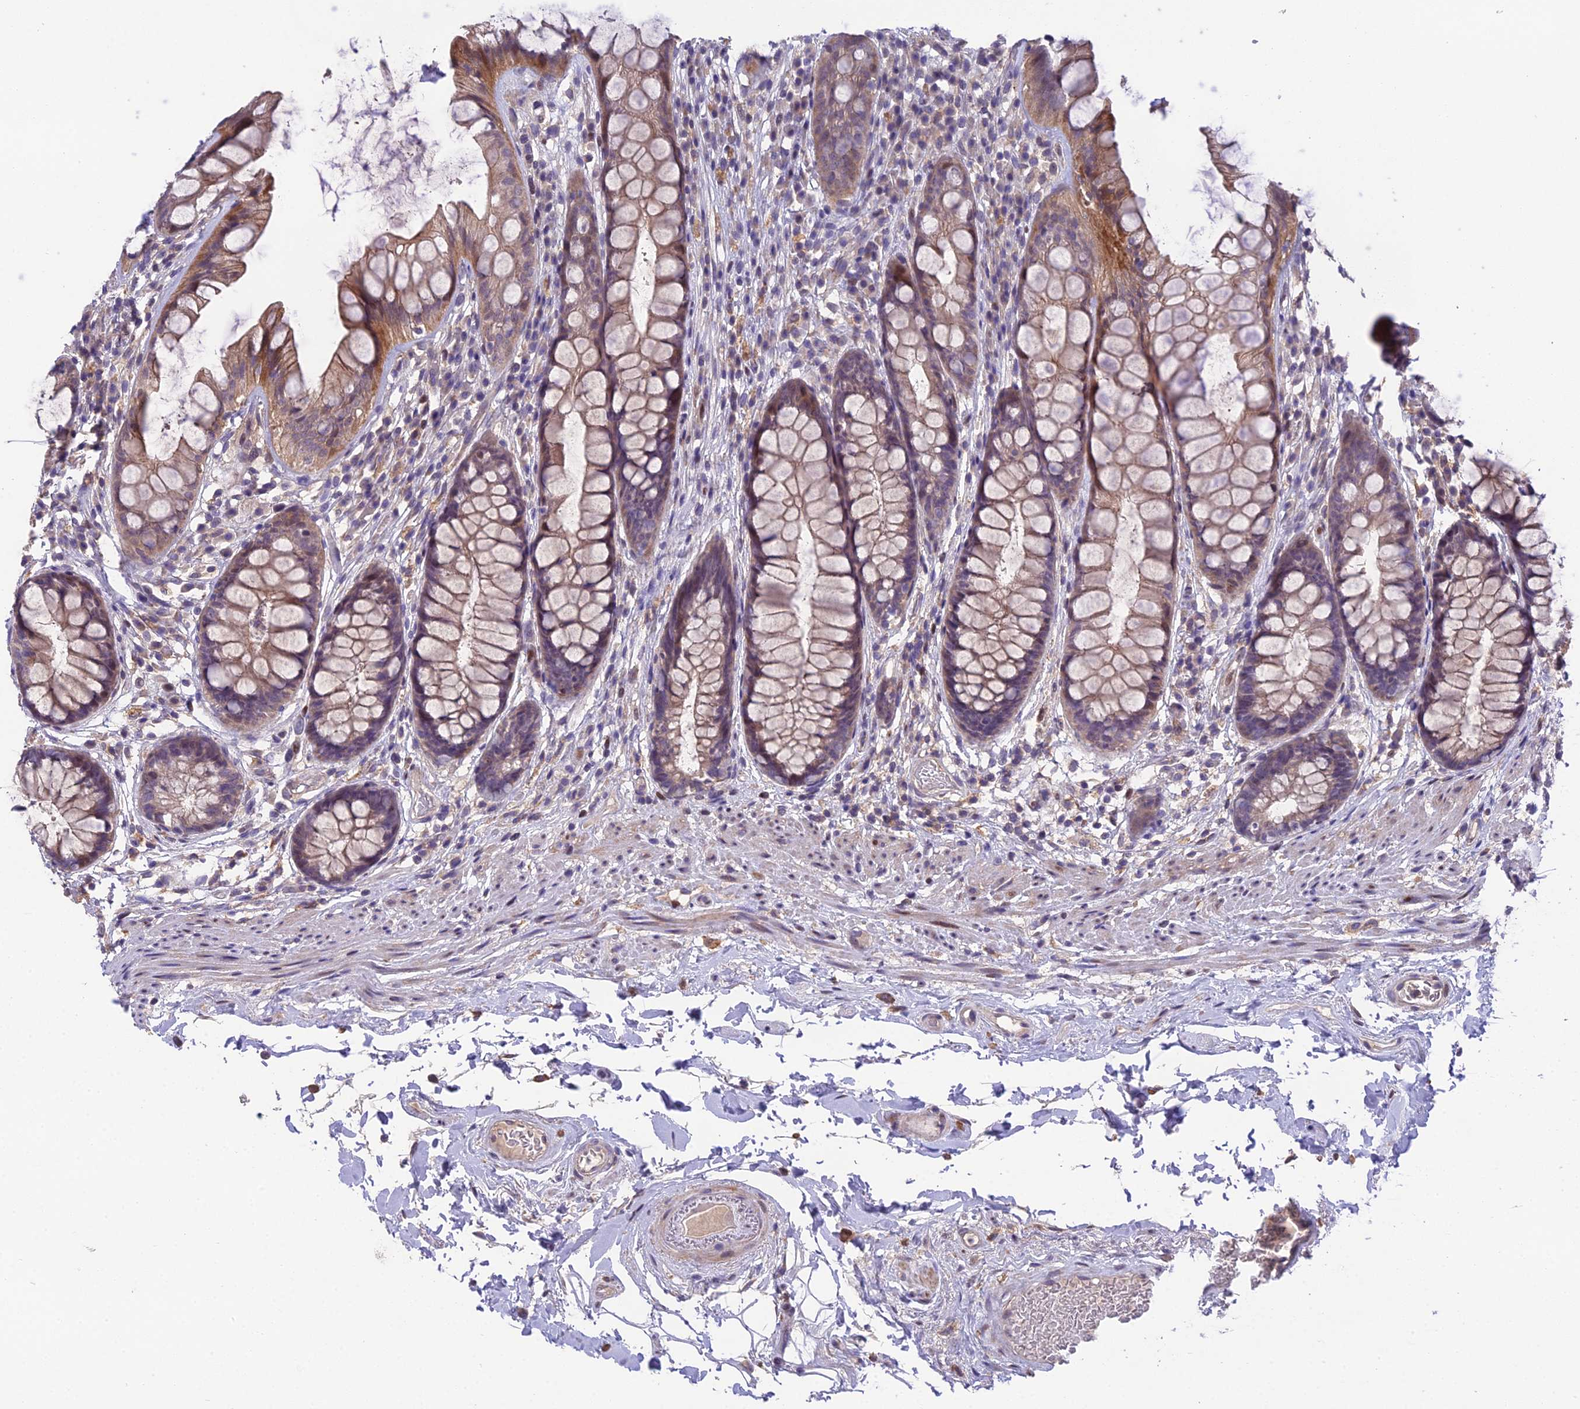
{"staining": {"intensity": "moderate", "quantity": "25%-75%", "location": "cytoplasmic/membranous"}, "tissue": "rectum", "cell_type": "Glandular cells", "image_type": "normal", "snomed": [{"axis": "morphology", "description": "Normal tissue, NOS"}, {"axis": "topography", "description": "Rectum"}], "caption": "Immunohistochemistry (IHC) (DAB (3,3'-diaminobenzidine)) staining of normal rectum demonstrates moderate cytoplasmic/membranous protein staining in about 25%-75% of glandular cells.", "gene": "PUS10", "patient": {"sex": "male", "age": 74}}